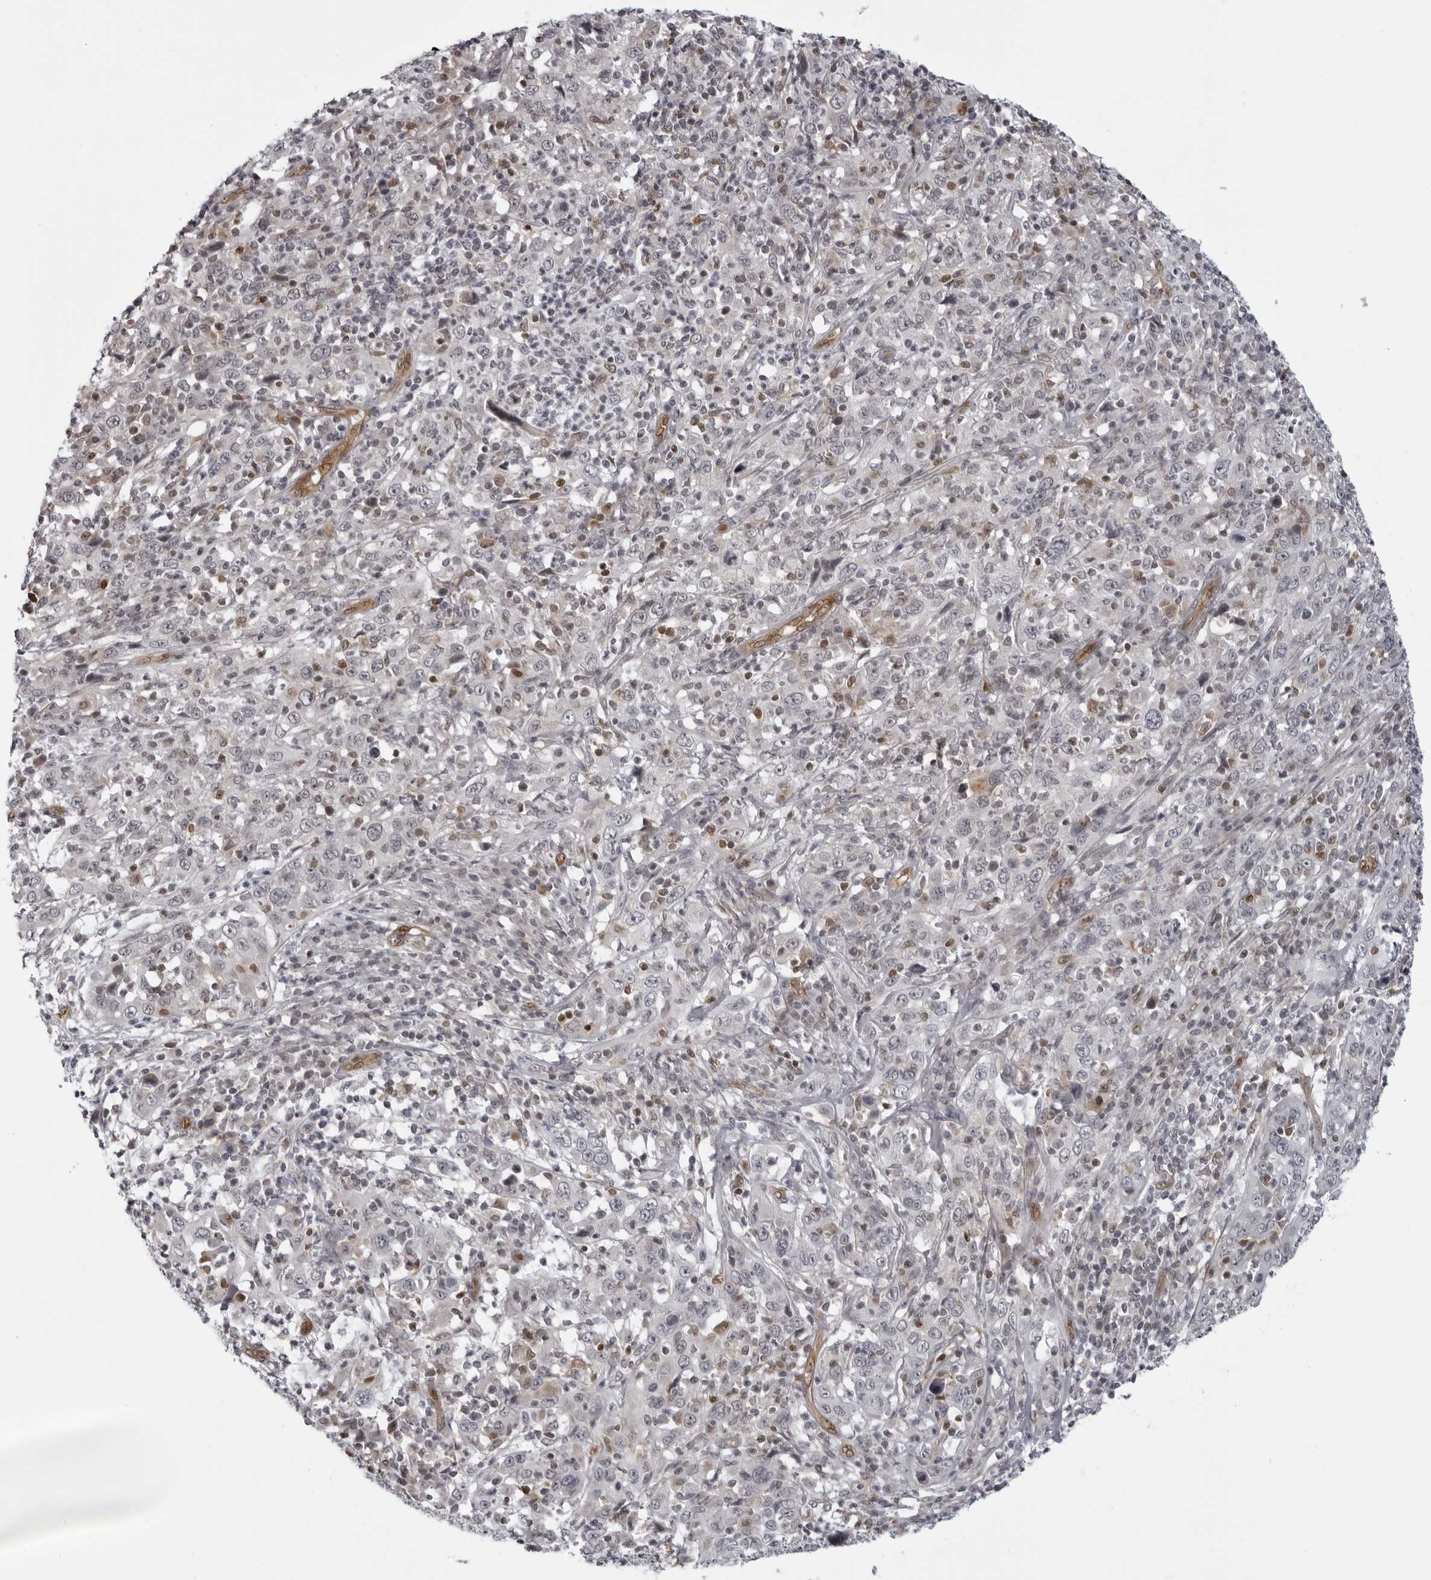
{"staining": {"intensity": "negative", "quantity": "none", "location": "none"}, "tissue": "cervical cancer", "cell_type": "Tumor cells", "image_type": "cancer", "snomed": [{"axis": "morphology", "description": "Squamous cell carcinoma, NOS"}, {"axis": "topography", "description": "Cervix"}], "caption": "Immunohistochemistry histopathology image of neoplastic tissue: human squamous cell carcinoma (cervical) stained with DAB (3,3'-diaminobenzidine) exhibits no significant protein positivity in tumor cells.", "gene": "MAPK12", "patient": {"sex": "female", "age": 46}}